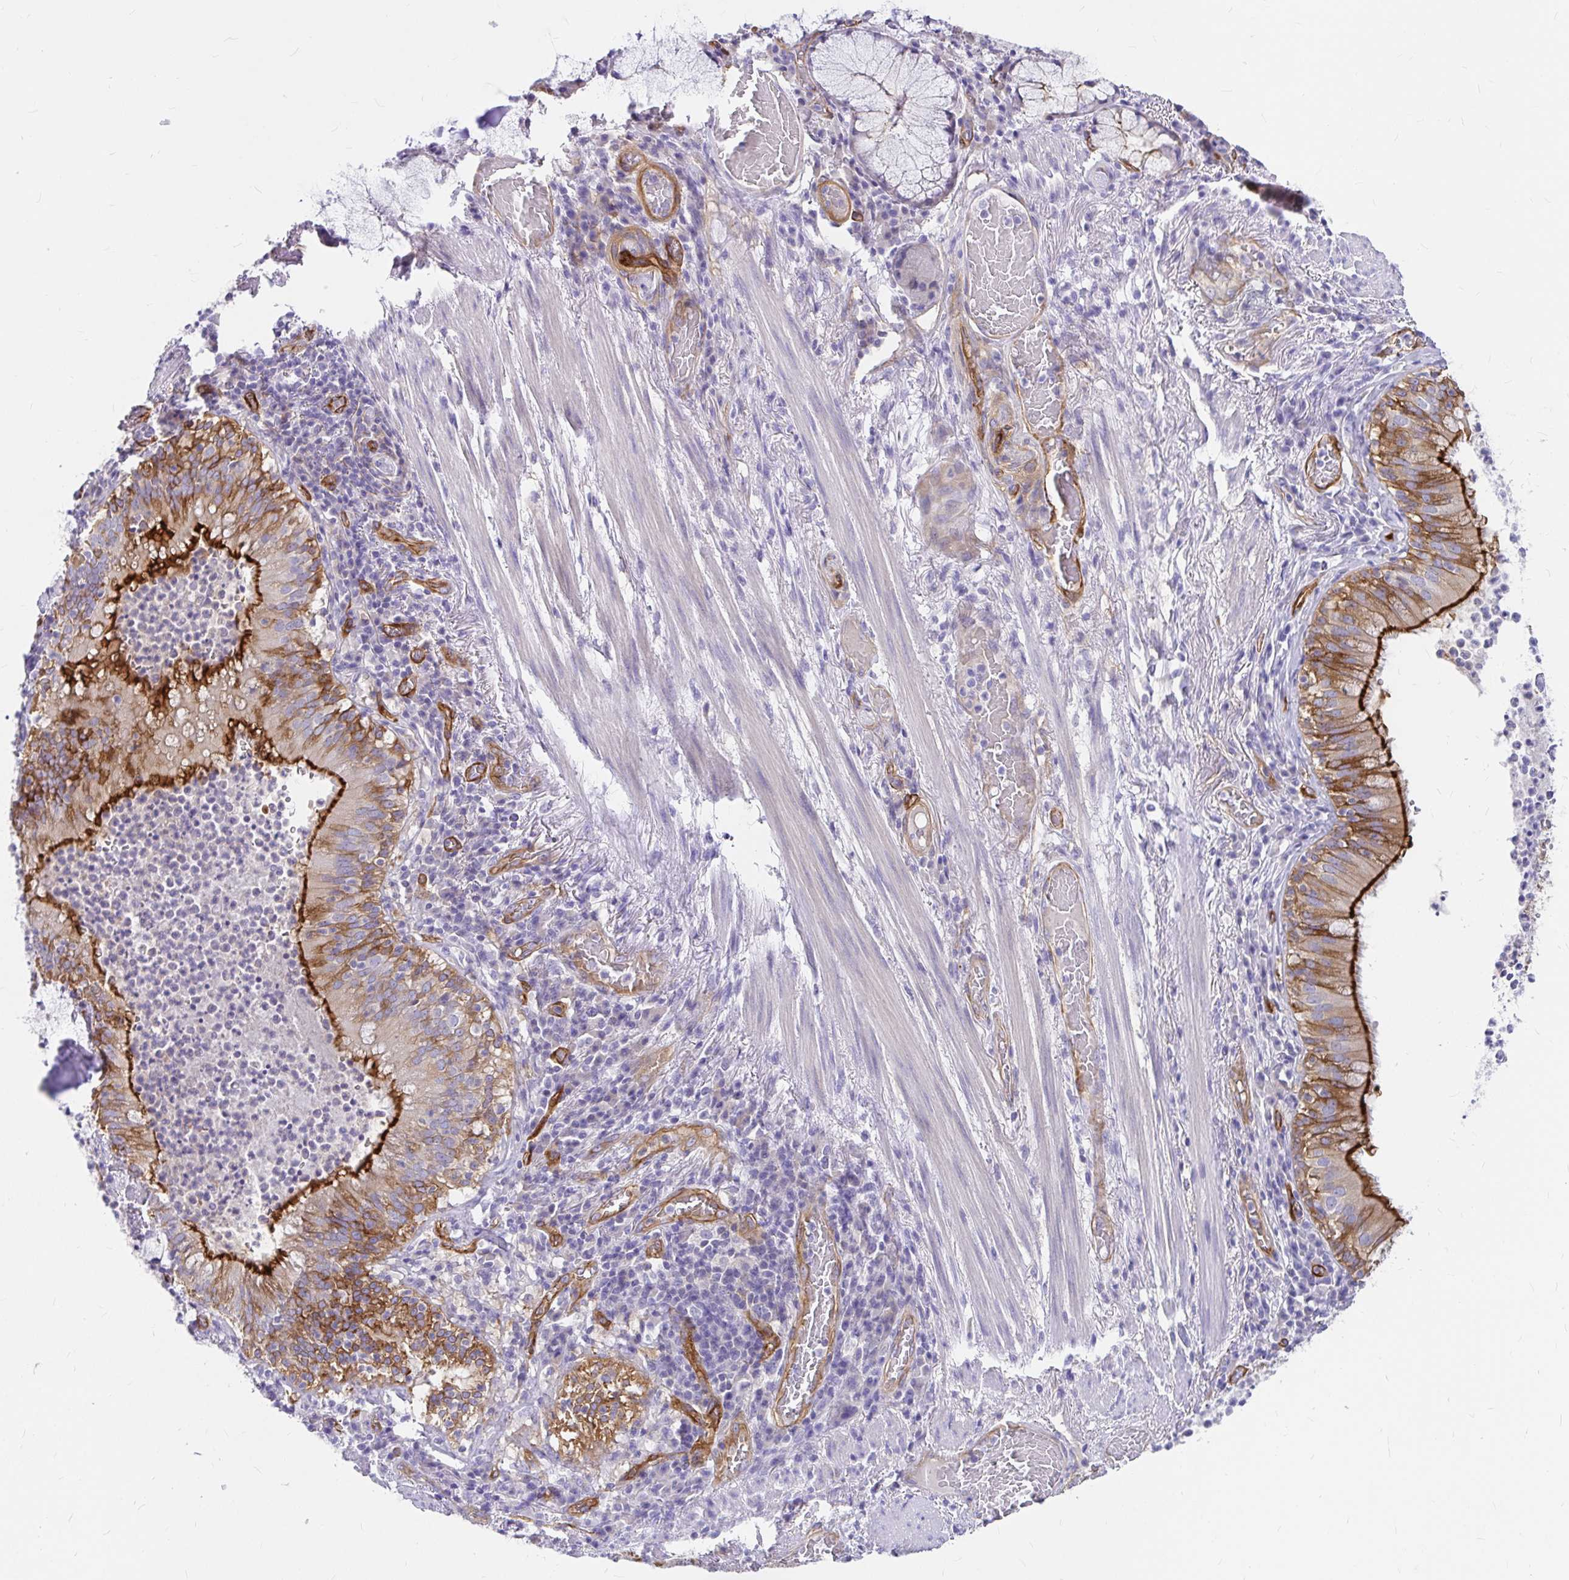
{"staining": {"intensity": "moderate", "quantity": ">75%", "location": "cytoplasmic/membranous"}, "tissue": "bronchus", "cell_type": "Respiratory epithelial cells", "image_type": "normal", "snomed": [{"axis": "morphology", "description": "Normal tissue, NOS"}, {"axis": "topography", "description": "Lymph node"}, {"axis": "topography", "description": "Bronchus"}], "caption": "Respiratory epithelial cells reveal medium levels of moderate cytoplasmic/membranous expression in approximately >75% of cells in benign bronchus. (IHC, brightfield microscopy, high magnification).", "gene": "MYO1B", "patient": {"sex": "male", "age": 56}}